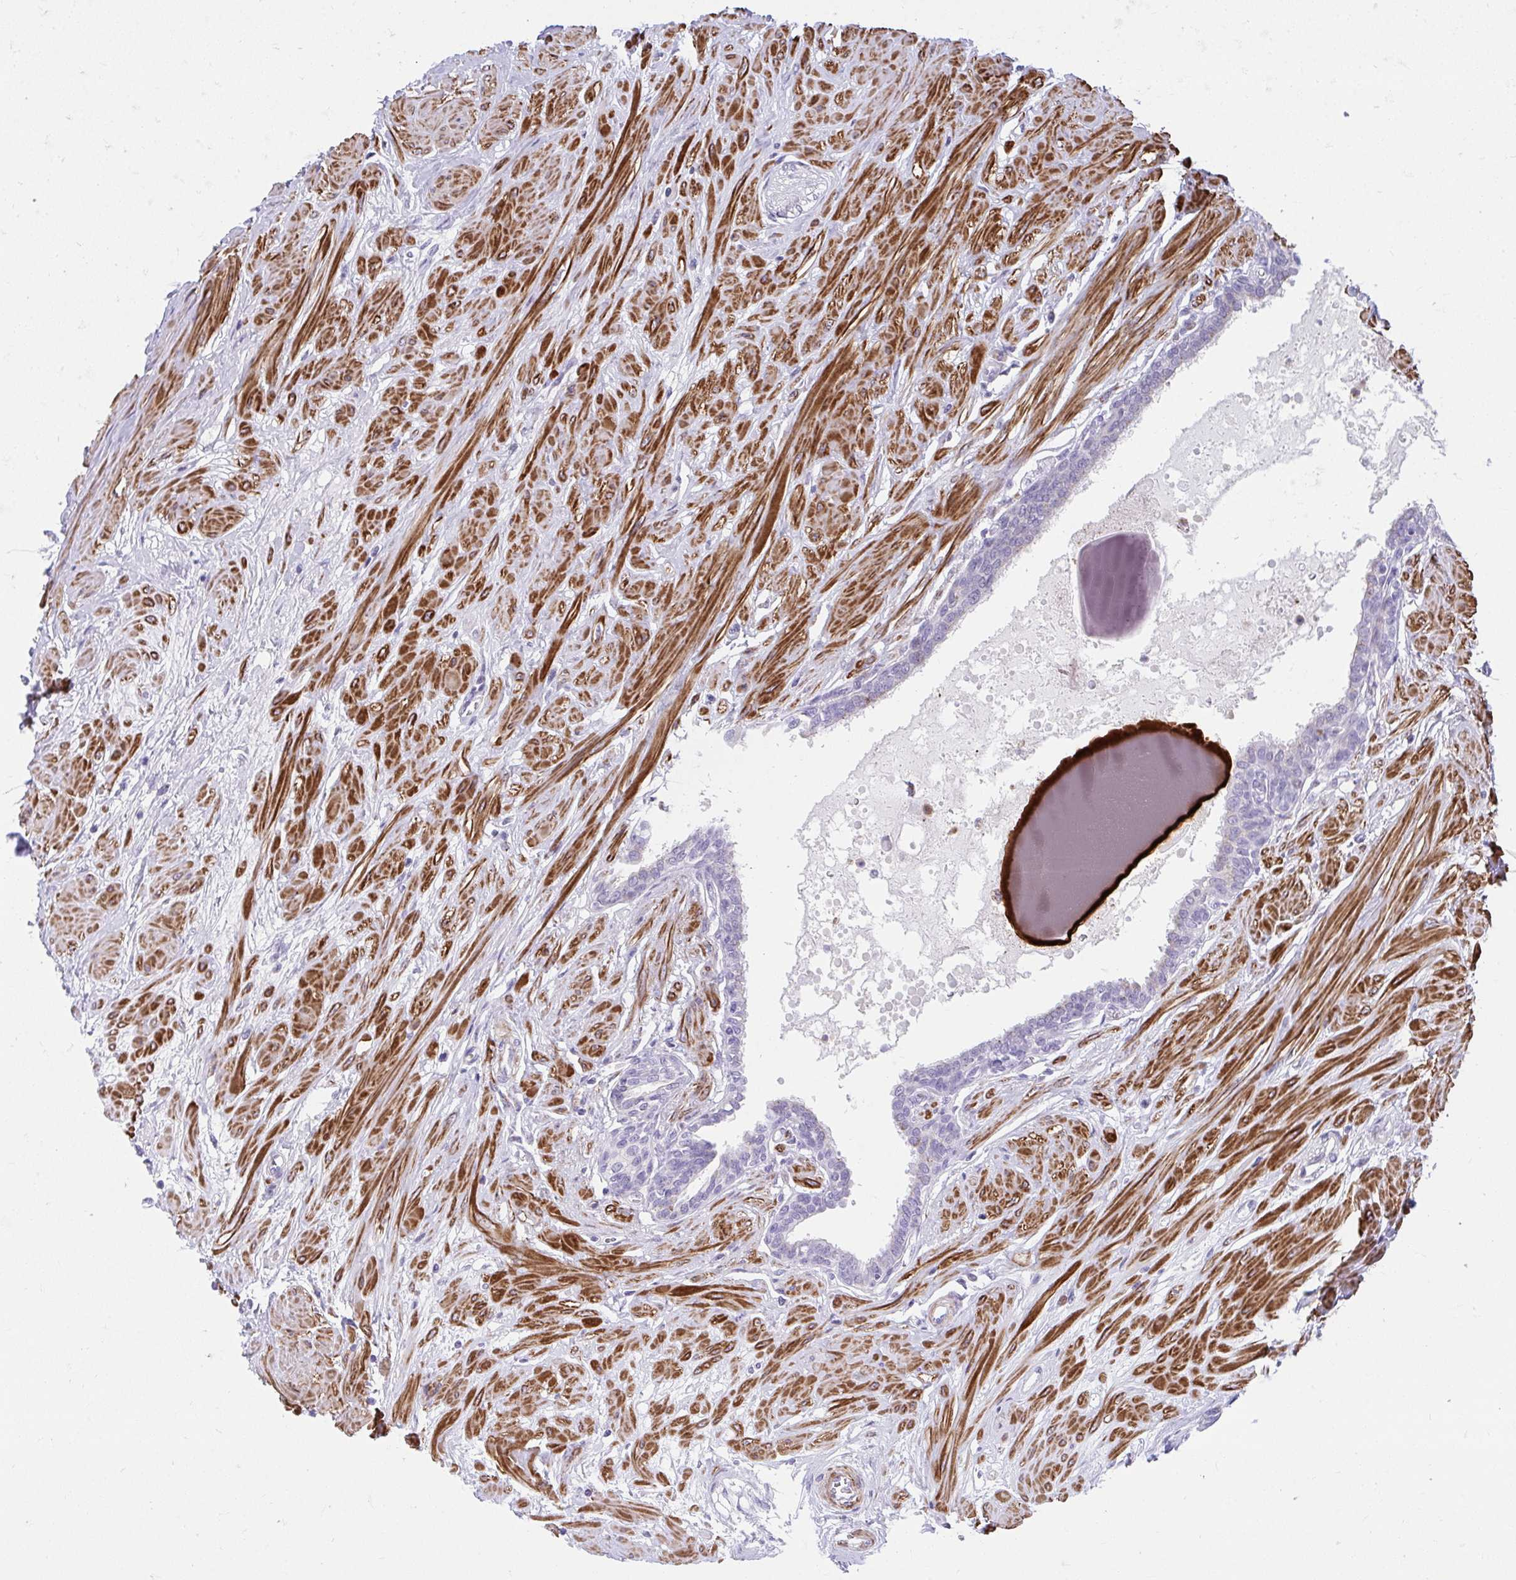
{"staining": {"intensity": "negative", "quantity": "none", "location": "none"}, "tissue": "seminal vesicle", "cell_type": "Glandular cells", "image_type": "normal", "snomed": [{"axis": "morphology", "description": "Normal tissue, NOS"}, {"axis": "topography", "description": "Prostate"}, {"axis": "topography", "description": "Seminal veicle"}], "caption": "Unremarkable seminal vesicle was stained to show a protein in brown. There is no significant expression in glandular cells. (Stains: DAB (3,3'-diaminobenzidine) immunohistochemistry (IHC) with hematoxylin counter stain, Microscopy: brightfield microscopy at high magnification).", "gene": "CSTB", "patient": {"sex": "male", "age": 60}}